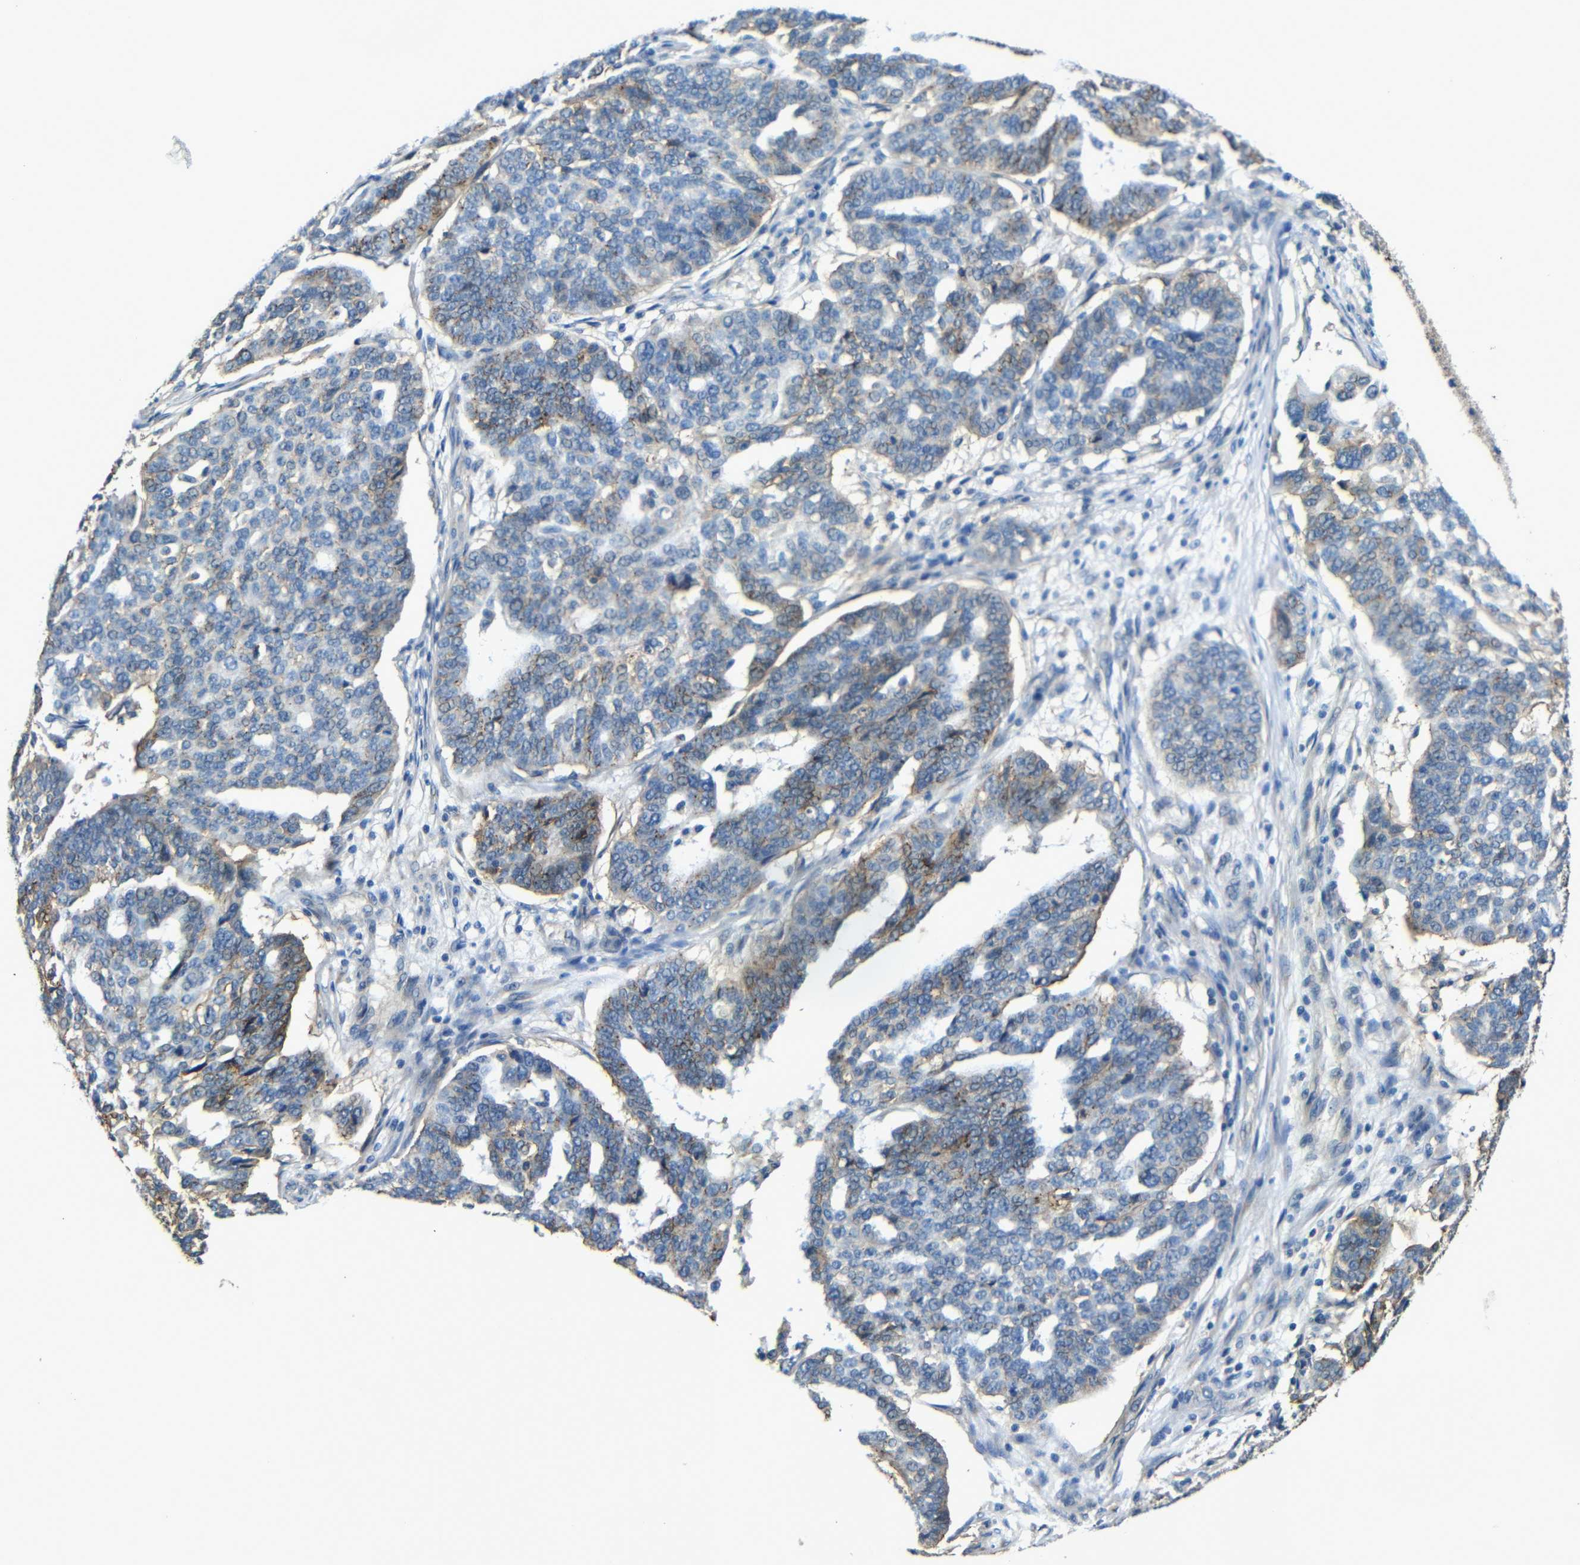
{"staining": {"intensity": "moderate", "quantity": "<25%", "location": "cytoplasmic/membranous"}, "tissue": "ovarian cancer", "cell_type": "Tumor cells", "image_type": "cancer", "snomed": [{"axis": "morphology", "description": "Cystadenocarcinoma, serous, NOS"}, {"axis": "topography", "description": "Ovary"}], "caption": "IHC histopathology image of neoplastic tissue: ovarian cancer stained using immunohistochemistry exhibits low levels of moderate protein expression localized specifically in the cytoplasmic/membranous of tumor cells, appearing as a cytoplasmic/membranous brown color.", "gene": "ZNF90", "patient": {"sex": "female", "age": 59}}